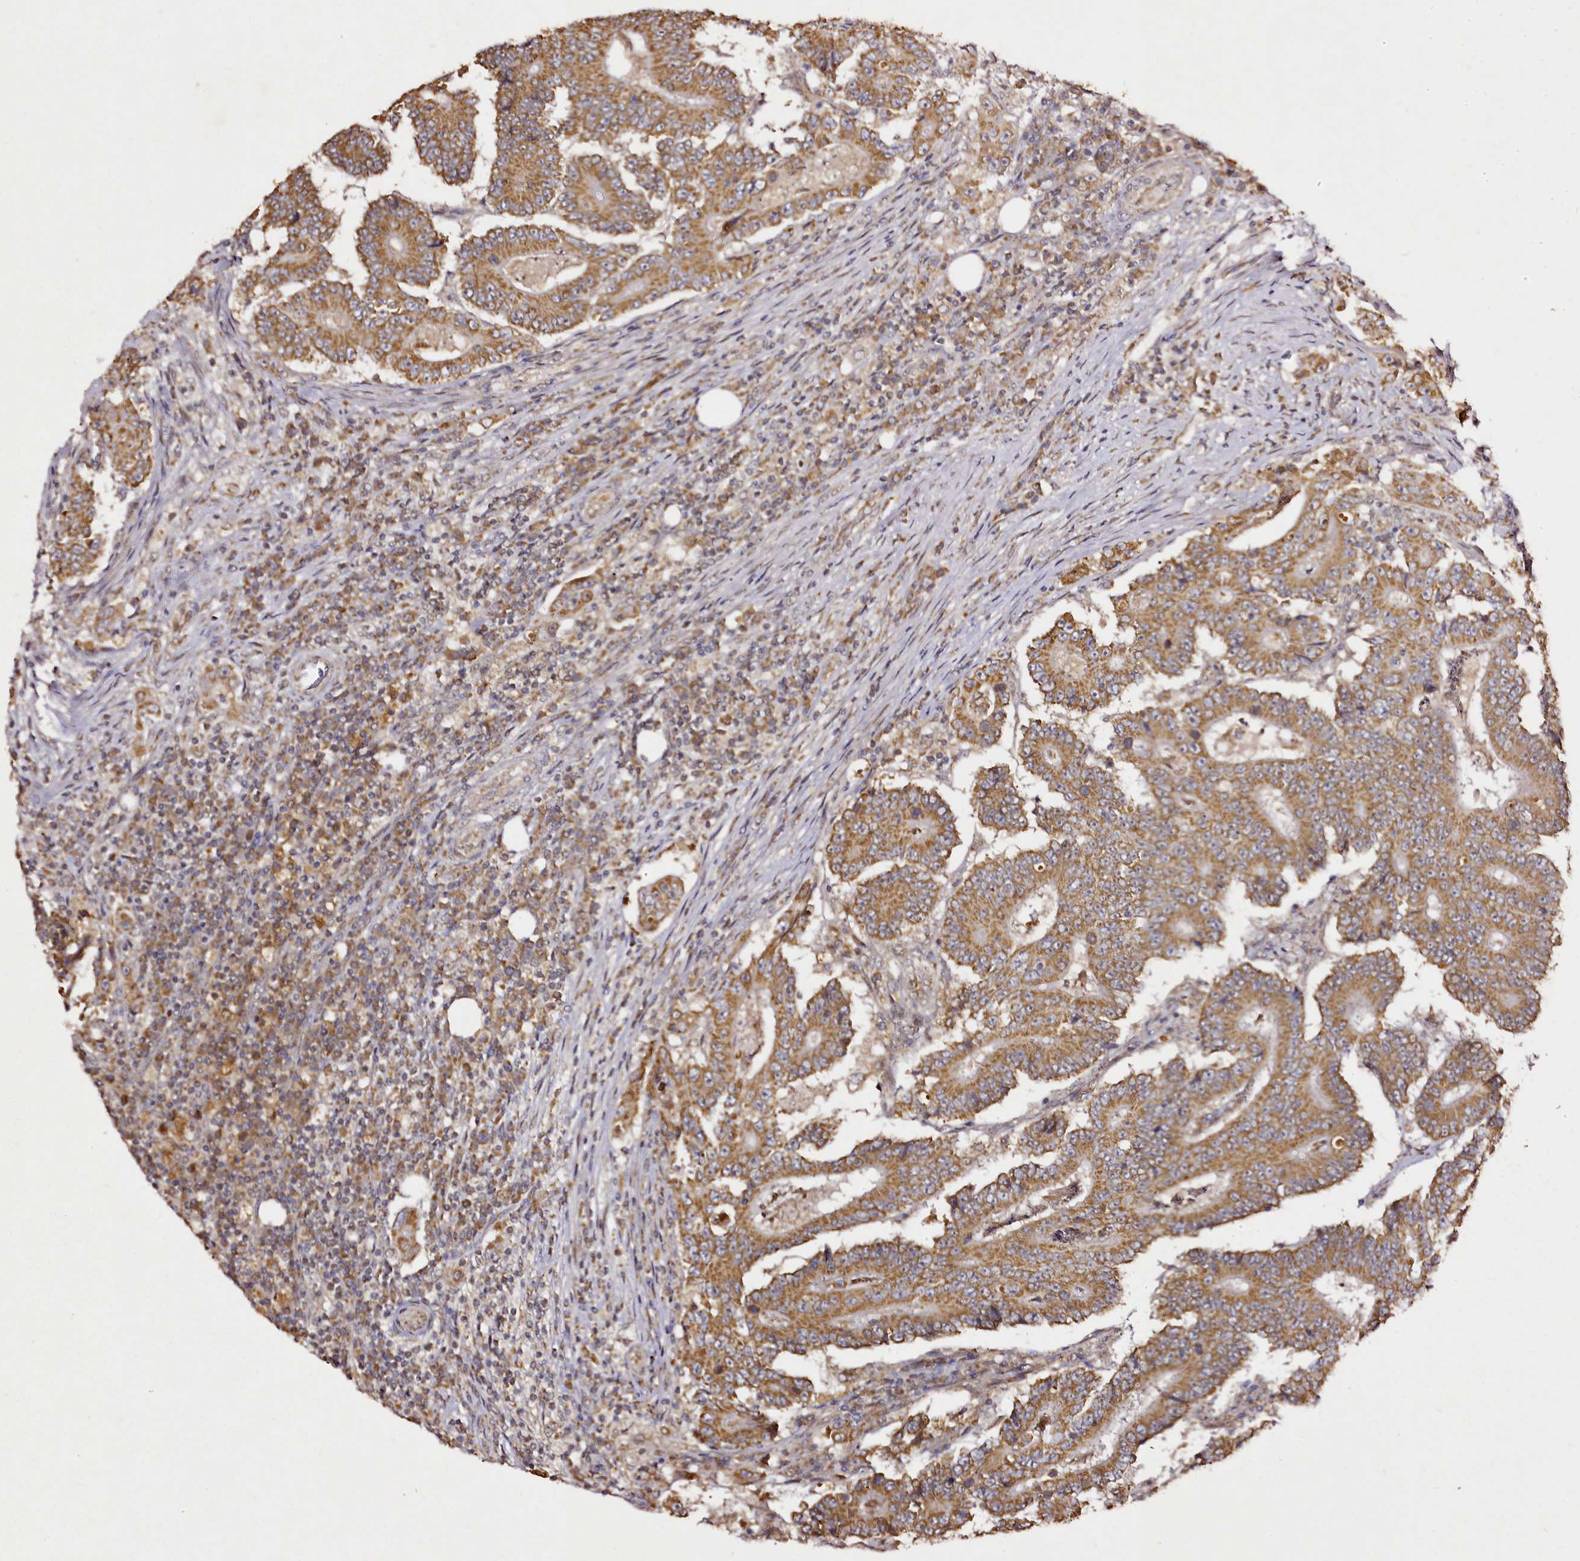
{"staining": {"intensity": "moderate", "quantity": ">75%", "location": "cytoplasmic/membranous"}, "tissue": "colorectal cancer", "cell_type": "Tumor cells", "image_type": "cancer", "snomed": [{"axis": "morphology", "description": "Adenocarcinoma, NOS"}, {"axis": "topography", "description": "Colon"}], "caption": "Protein staining reveals moderate cytoplasmic/membranous positivity in approximately >75% of tumor cells in colorectal adenocarcinoma.", "gene": "EDIL3", "patient": {"sex": "male", "age": 83}}